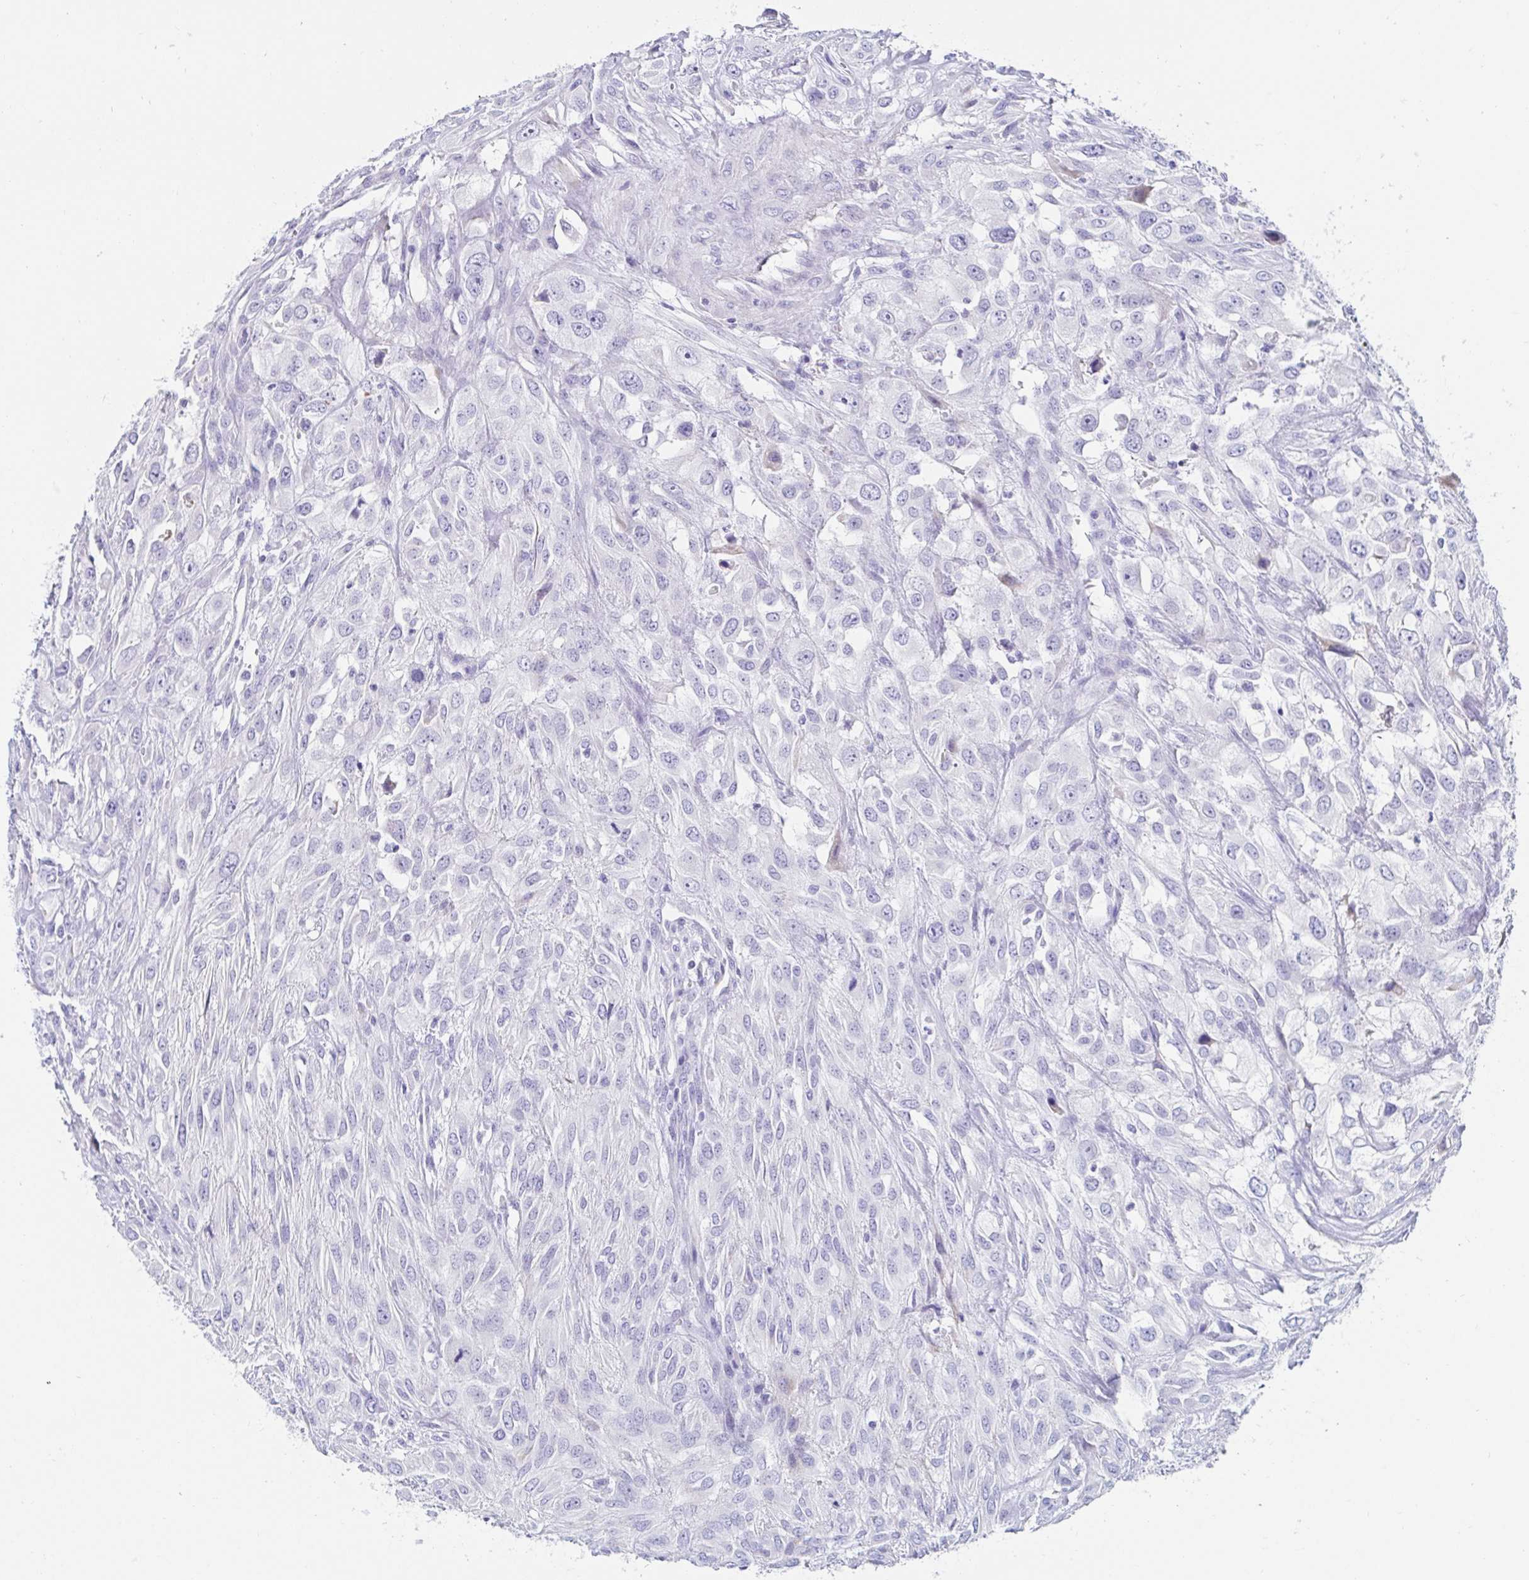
{"staining": {"intensity": "negative", "quantity": "none", "location": "none"}, "tissue": "urothelial cancer", "cell_type": "Tumor cells", "image_type": "cancer", "snomed": [{"axis": "morphology", "description": "Urothelial carcinoma, High grade"}, {"axis": "topography", "description": "Urinary bladder"}], "caption": "An image of urothelial carcinoma (high-grade) stained for a protein reveals no brown staining in tumor cells.", "gene": "C4orf17", "patient": {"sex": "male", "age": 67}}